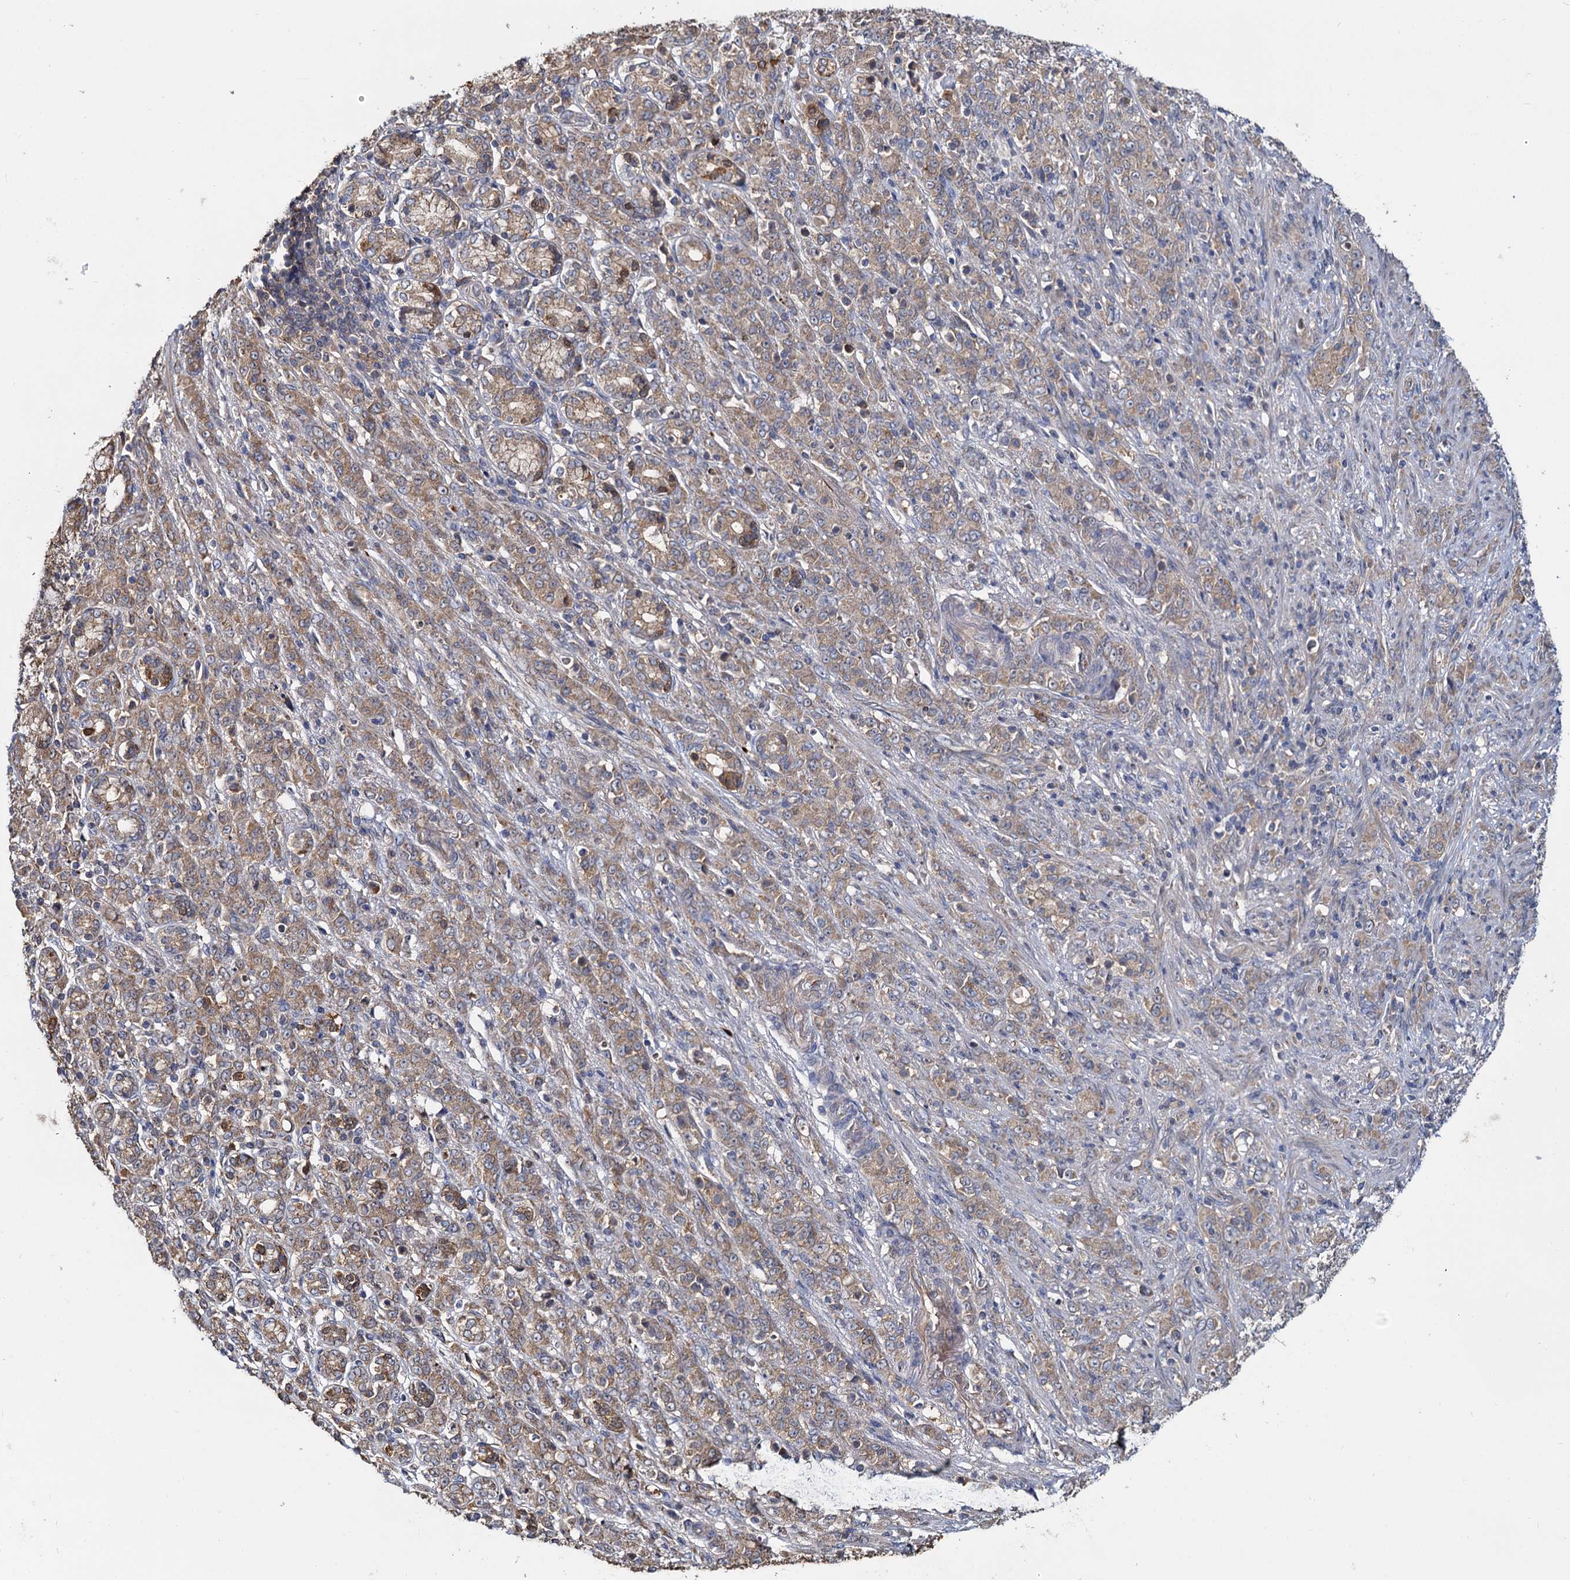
{"staining": {"intensity": "moderate", "quantity": ">75%", "location": "cytoplasmic/membranous"}, "tissue": "stomach cancer", "cell_type": "Tumor cells", "image_type": "cancer", "snomed": [{"axis": "morphology", "description": "Adenocarcinoma, NOS"}, {"axis": "topography", "description": "Stomach"}], "caption": "About >75% of tumor cells in stomach cancer (adenocarcinoma) display moderate cytoplasmic/membranous protein positivity as visualized by brown immunohistochemical staining.", "gene": "CEP192", "patient": {"sex": "female", "age": 79}}